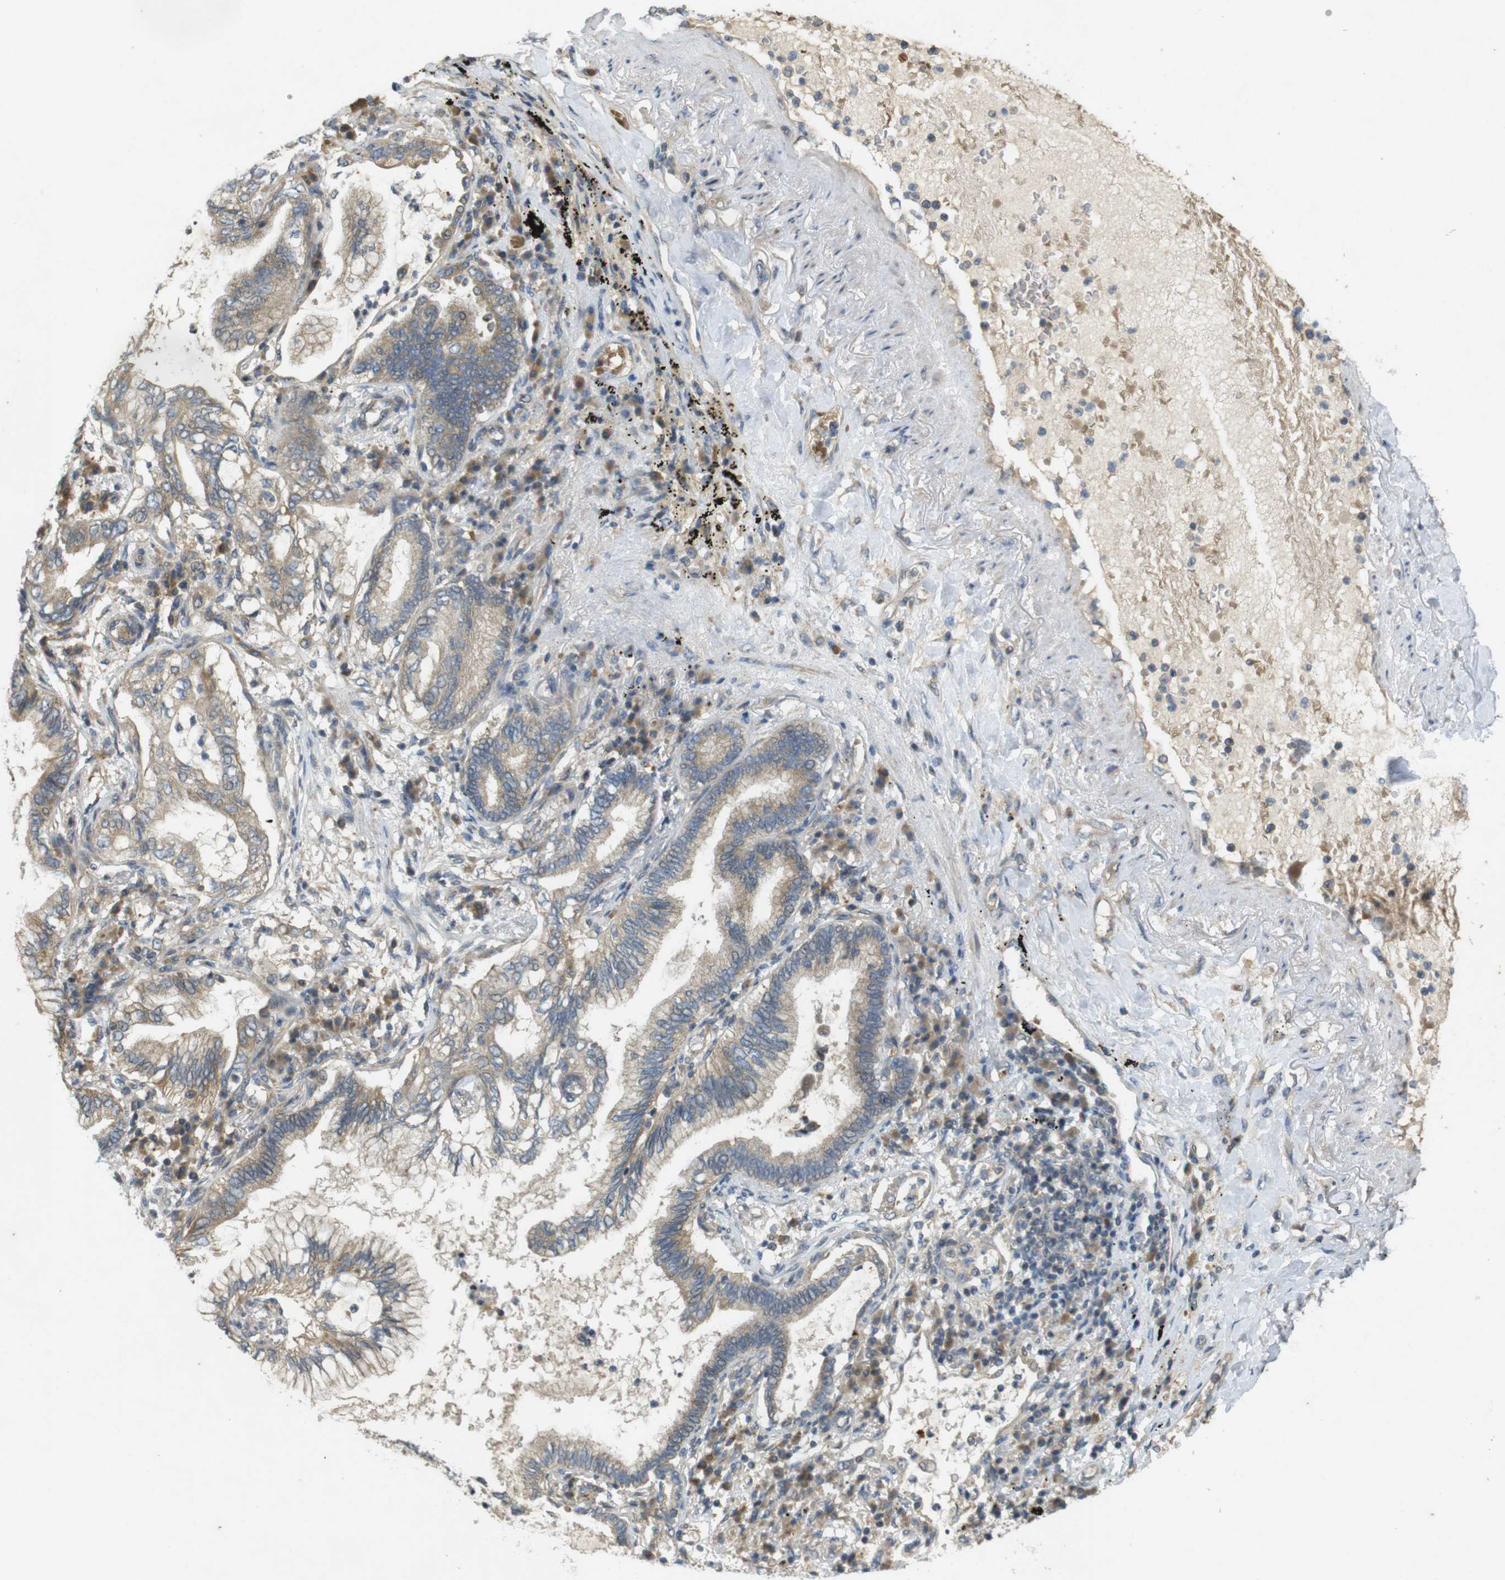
{"staining": {"intensity": "weak", "quantity": ">75%", "location": "cytoplasmic/membranous"}, "tissue": "lung cancer", "cell_type": "Tumor cells", "image_type": "cancer", "snomed": [{"axis": "morphology", "description": "Normal tissue, NOS"}, {"axis": "morphology", "description": "Adenocarcinoma, NOS"}, {"axis": "topography", "description": "Bronchus"}, {"axis": "topography", "description": "Lung"}], "caption": "Brown immunohistochemical staining in lung cancer reveals weak cytoplasmic/membranous staining in approximately >75% of tumor cells.", "gene": "CLTC", "patient": {"sex": "female", "age": 70}}